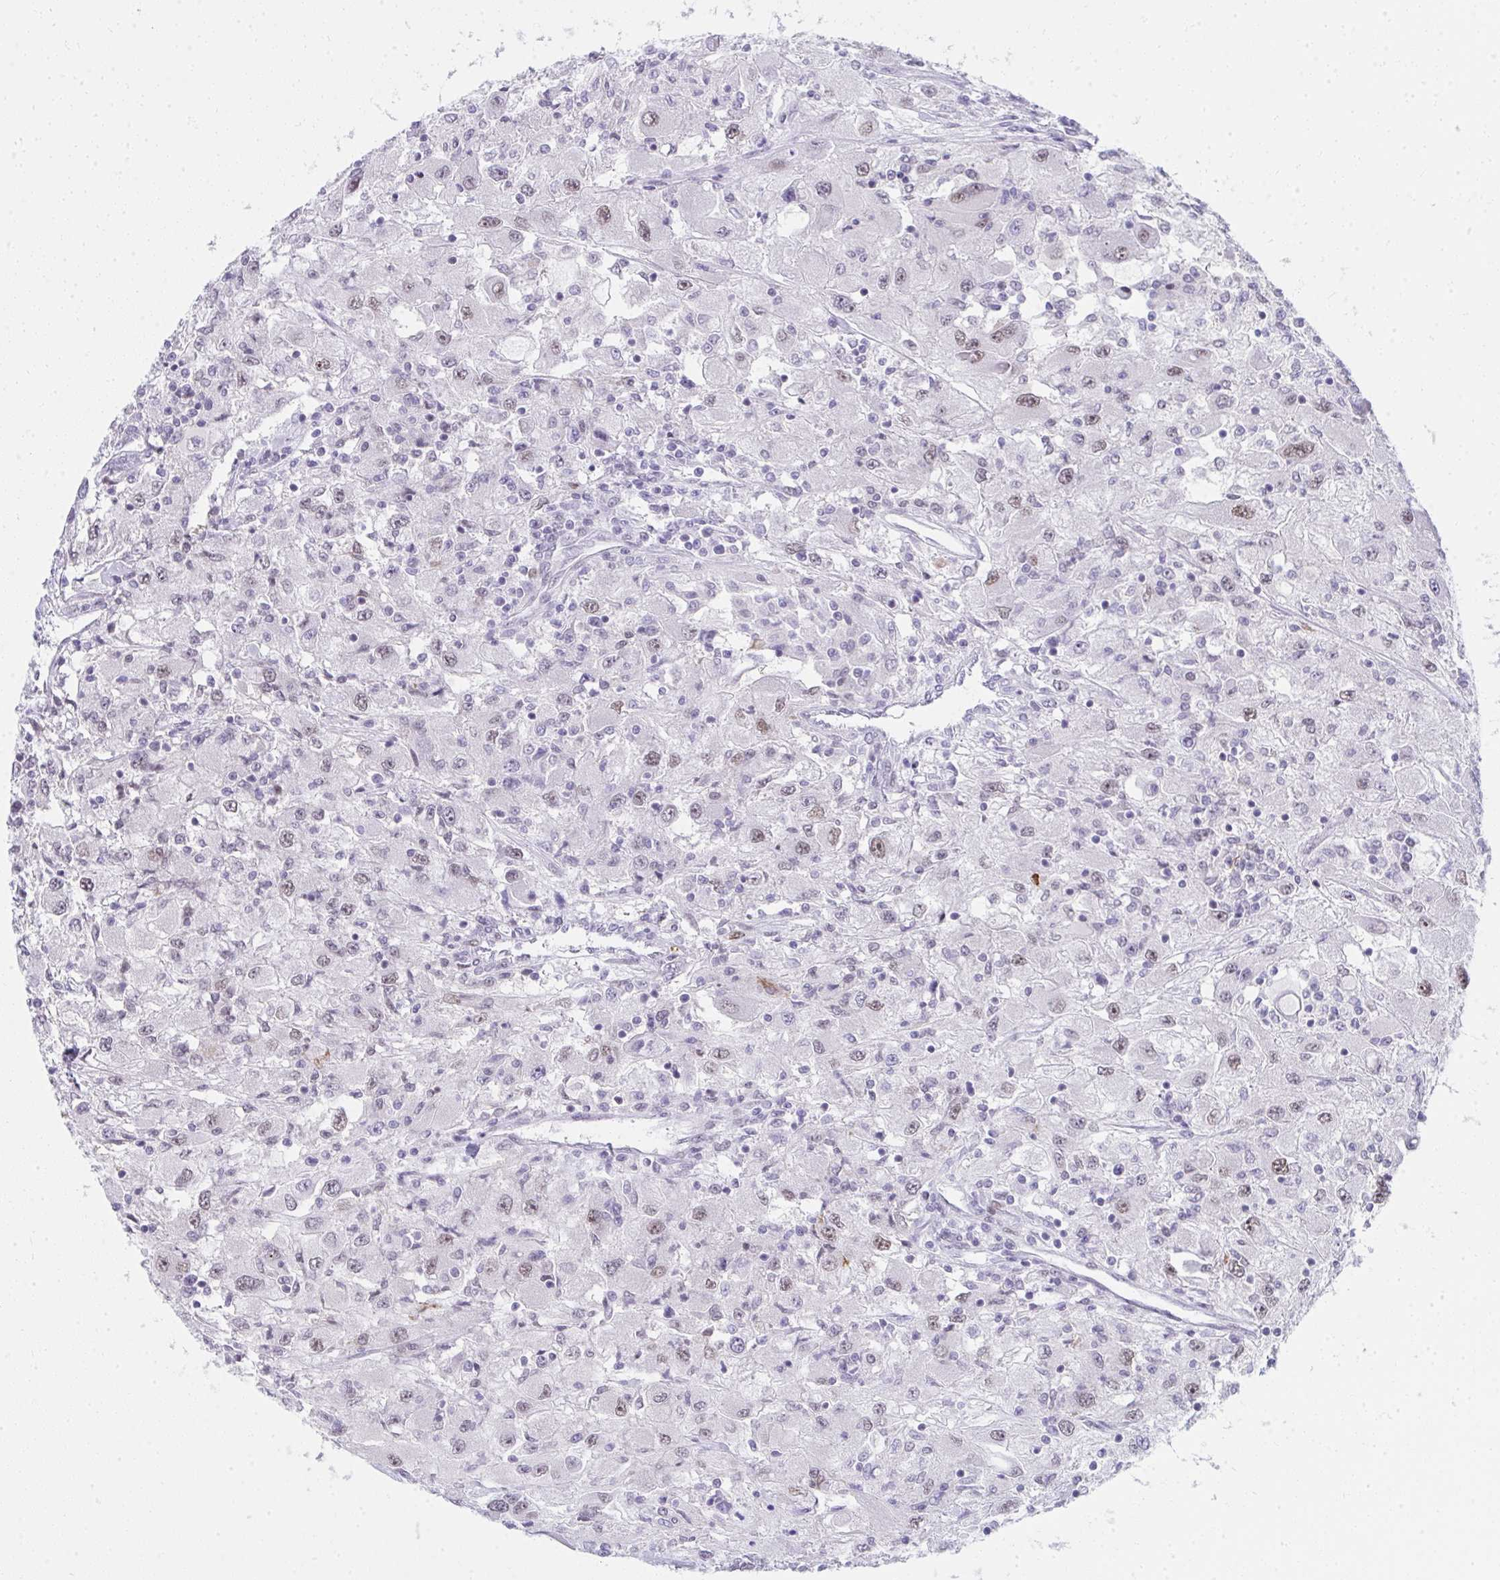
{"staining": {"intensity": "weak", "quantity": "25%-75%", "location": "nuclear"}, "tissue": "renal cancer", "cell_type": "Tumor cells", "image_type": "cancer", "snomed": [{"axis": "morphology", "description": "Adenocarcinoma, NOS"}, {"axis": "topography", "description": "Kidney"}], "caption": "An IHC micrograph of tumor tissue is shown. Protein staining in brown highlights weak nuclear positivity in adenocarcinoma (renal) within tumor cells.", "gene": "GLDN", "patient": {"sex": "female", "age": 67}}